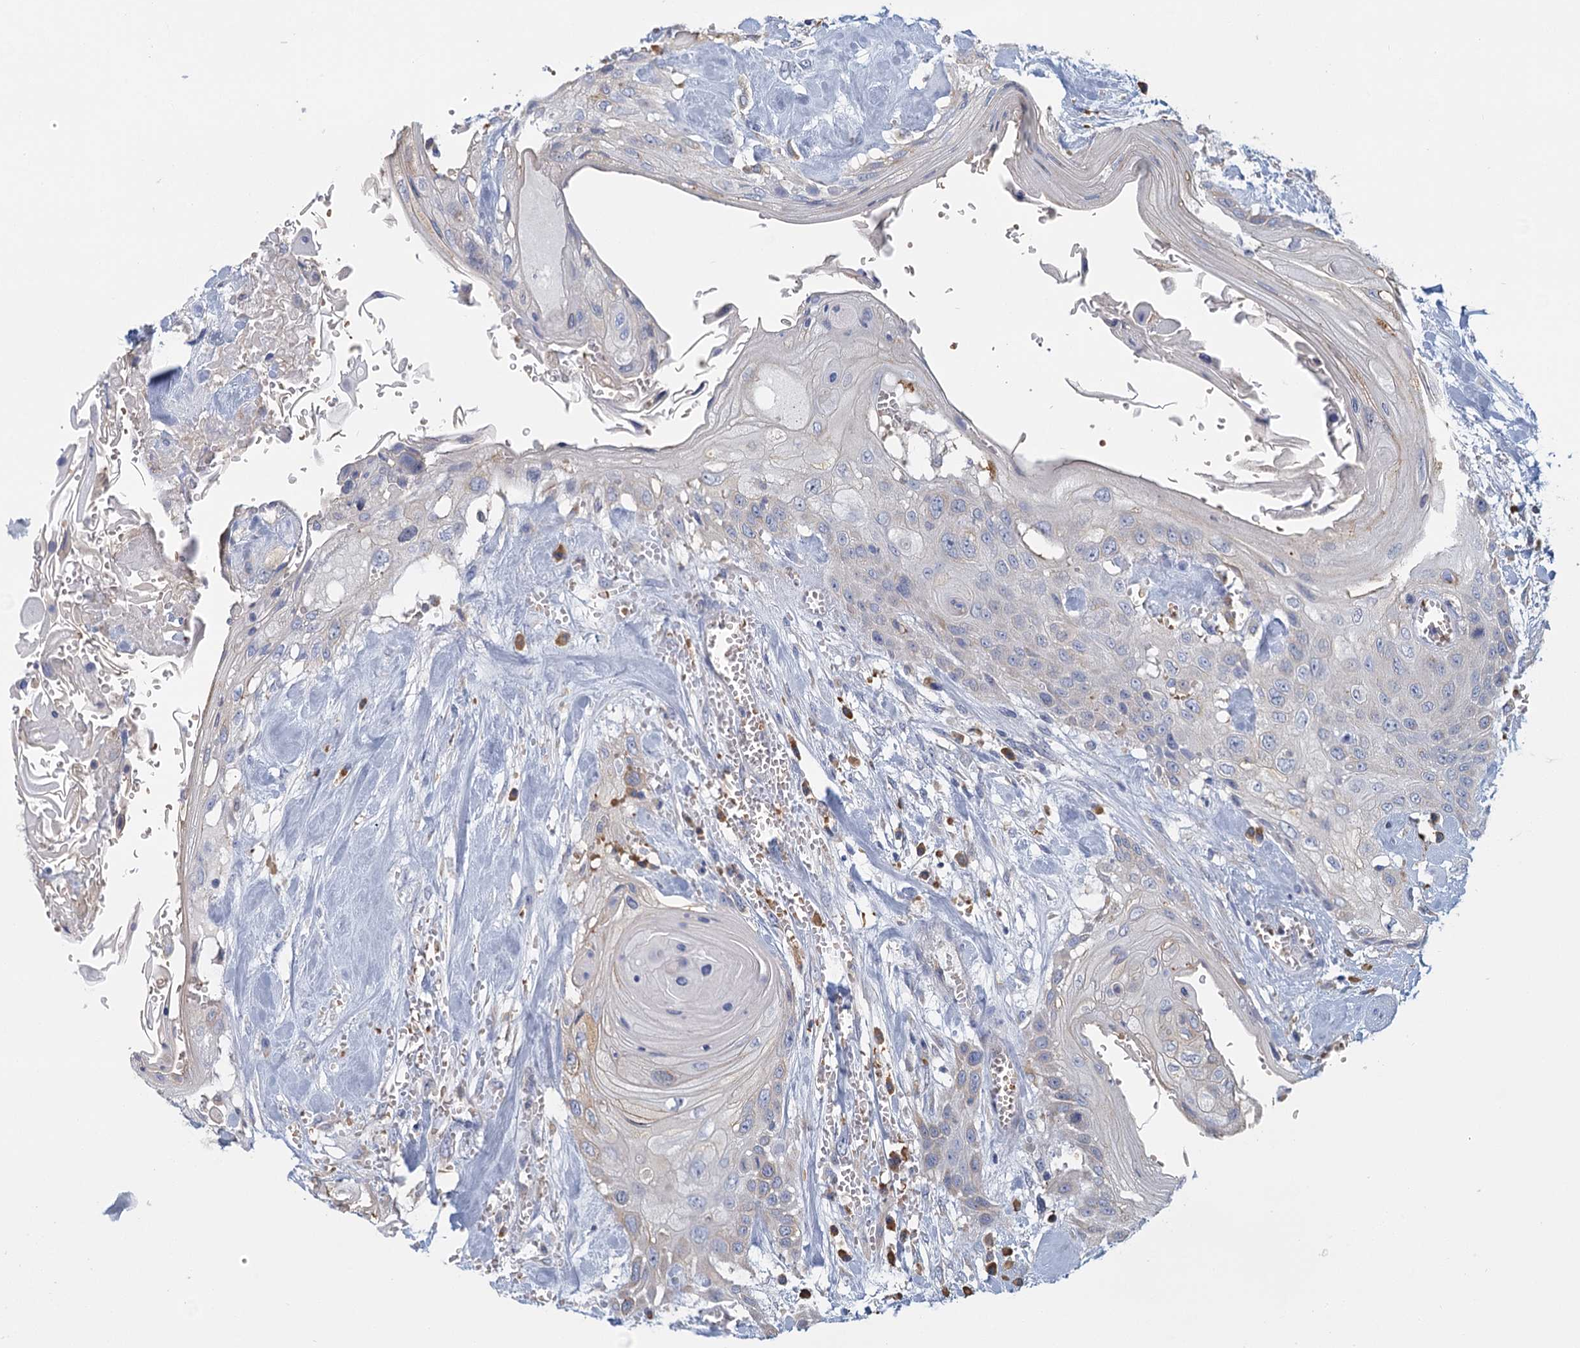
{"staining": {"intensity": "negative", "quantity": "none", "location": "none"}, "tissue": "head and neck cancer", "cell_type": "Tumor cells", "image_type": "cancer", "snomed": [{"axis": "morphology", "description": "Squamous cell carcinoma, NOS"}, {"axis": "topography", "description": "Head-Neck"}], "caption": "Image shows no protein staining in tumor cells of head and neck cancer tissue.", "gene": "ANKRD16", "patient": {"sex": "female", "age": 43}}